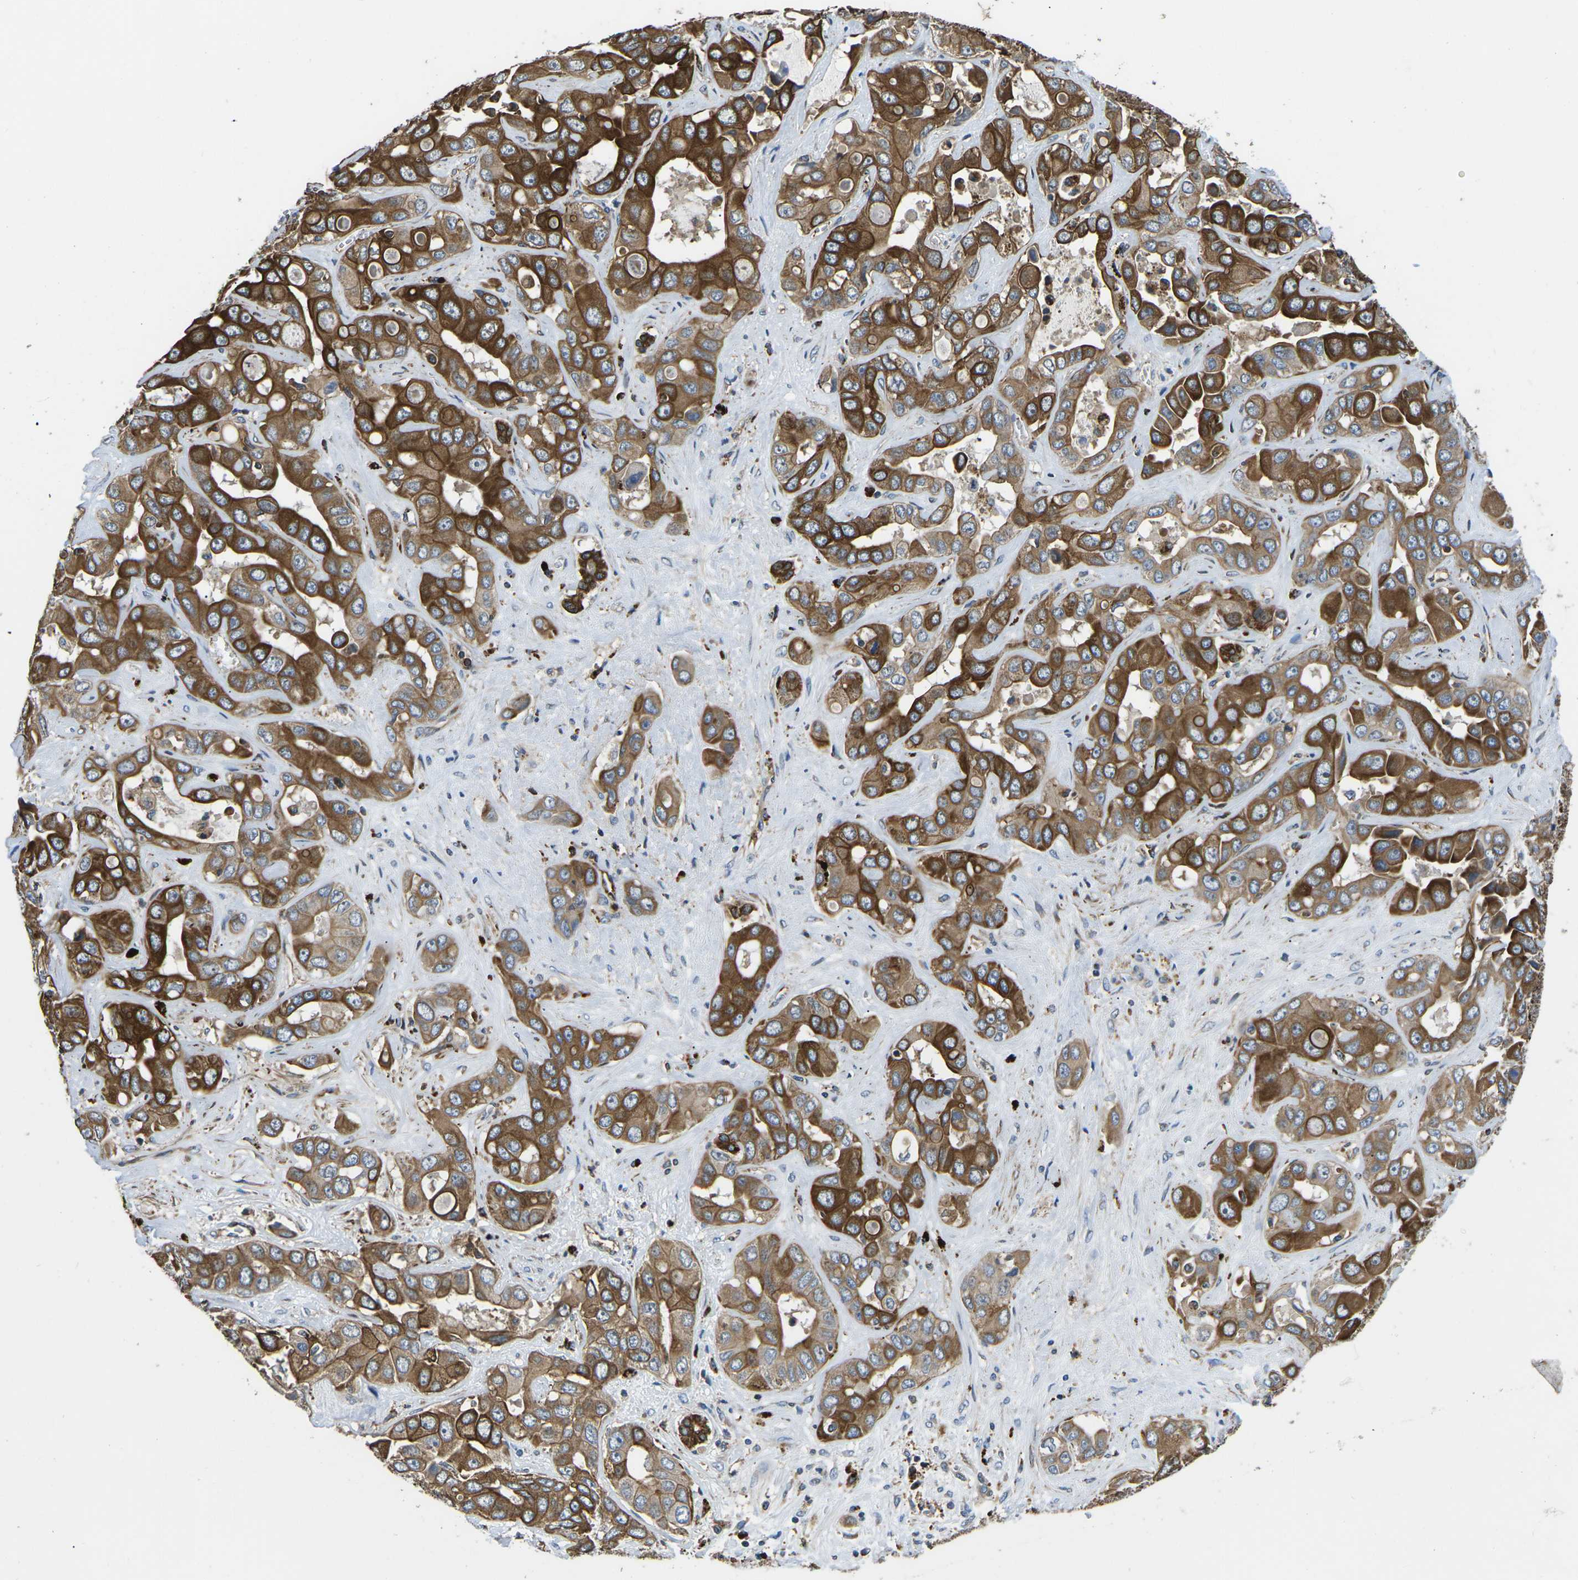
{"staining": {"intensity": "strong", "quantity": ">75%", "location": "cytoplasmic/membranous"}, "tissue": "liver cancer", "cell_type": "Tumor cells", "image_type": "cancer", "snomed": [{"axis": "morphology", "description": "Cholangiocarcinoma"}, {"axis": "topography", "description": "Liver"}], "caption": "A high amount of strong cytoplasmic/membranous expression is appreciated in about >75% of tumor cells in liver cancer (cholangiocarcinoma) tissue.", "gene": "KCNJ15", "patient": {"sex": "female", "age": 52}}